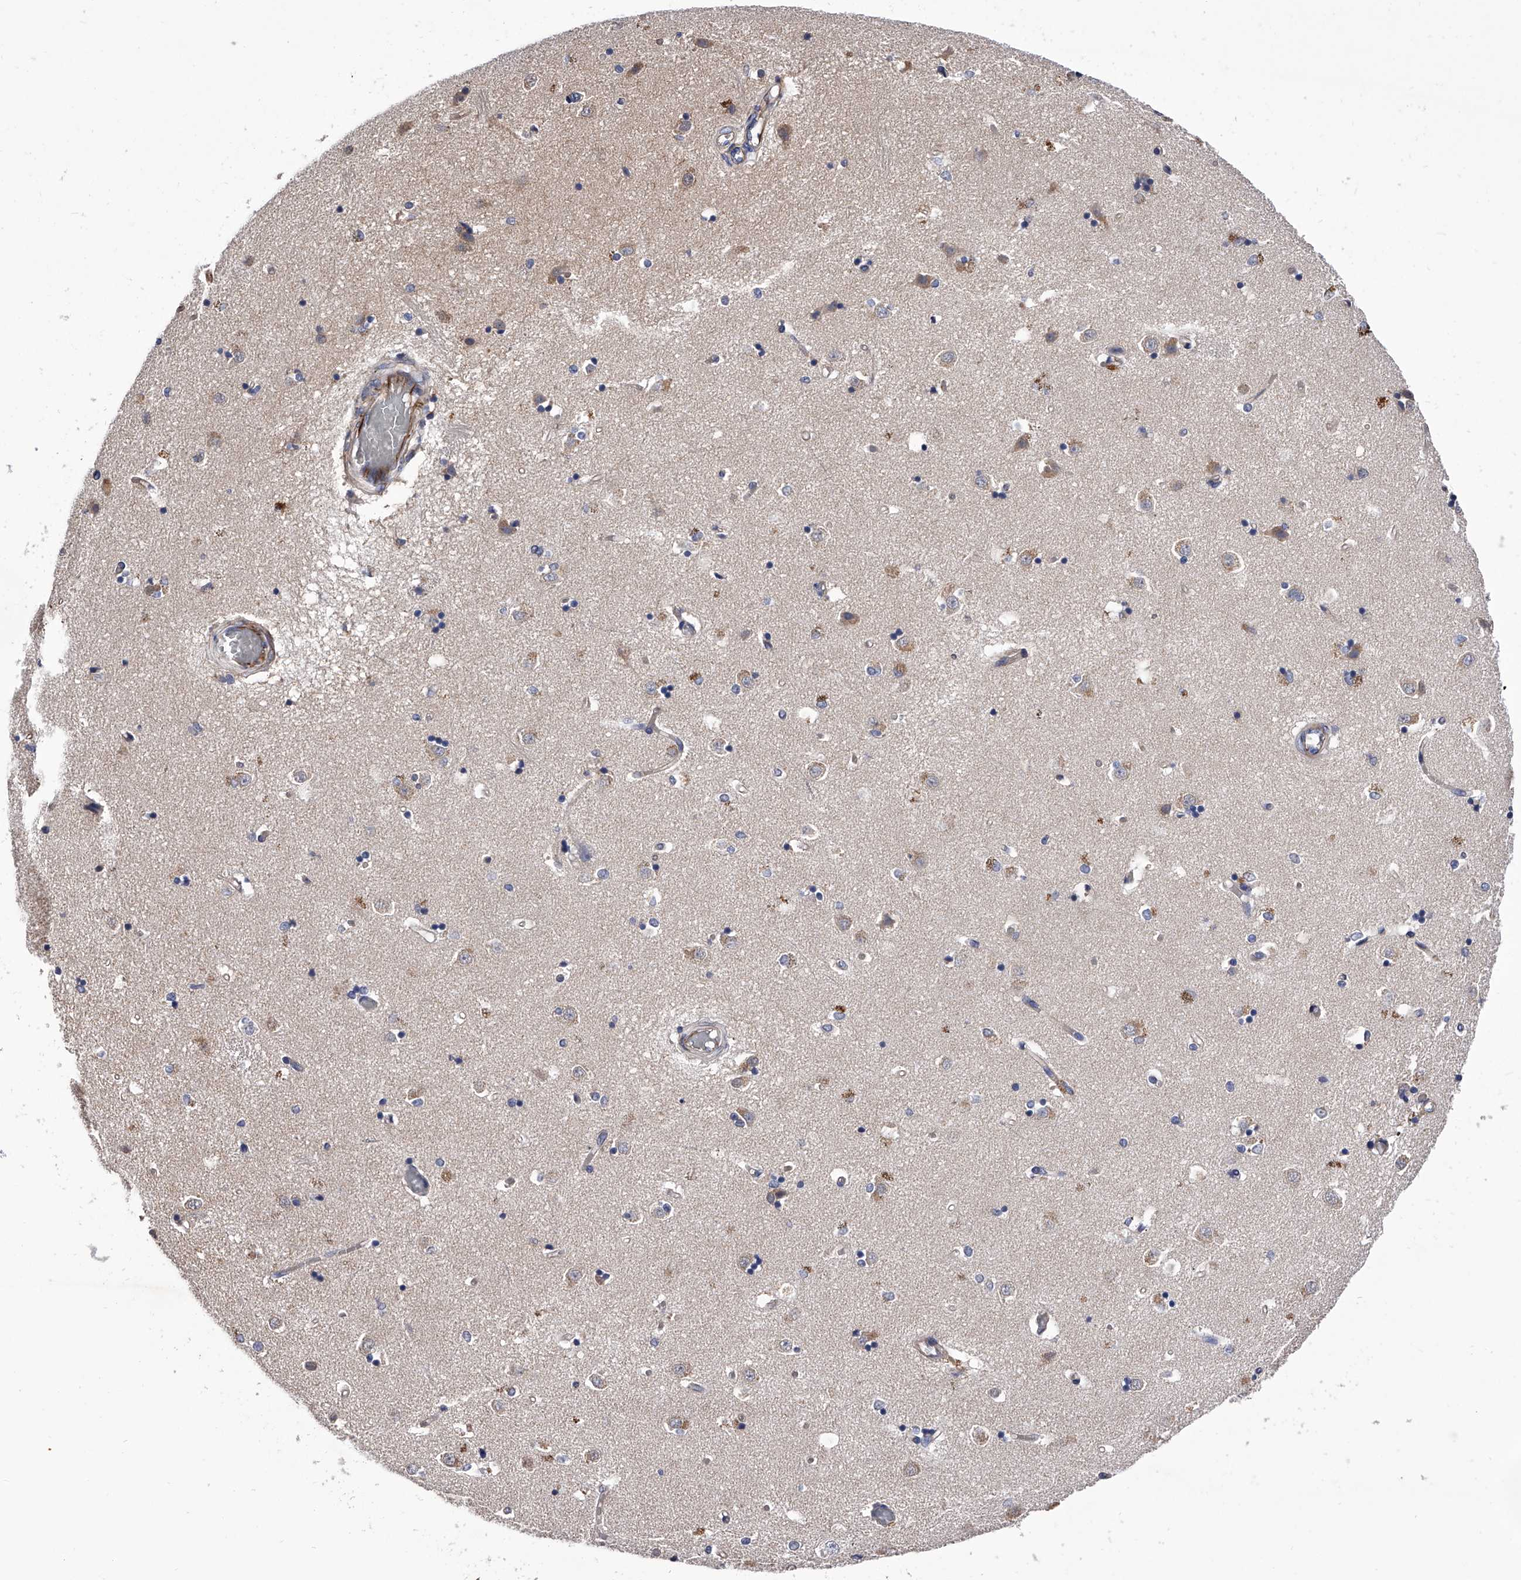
{"staining": {"intensity": "weak", "quantity": "<25%", "location": "cytoplasmic/membranous"}, "tissue": "caudate", "cell_type": "Glial cells", "image_type": "normal", "snomed": [{"axis": "morphology", "description": "Normal tissue, NOS"}, {"axis": "topography", "description": "Lateral ventricle wall"}], "caption": "Image shows no protein positivity in glial cells of benign caudate. (IHC, brightfield microscopy, high magnification).", "gene": "EFCAB7", "patient": {"sex": "male", "age": 45}}